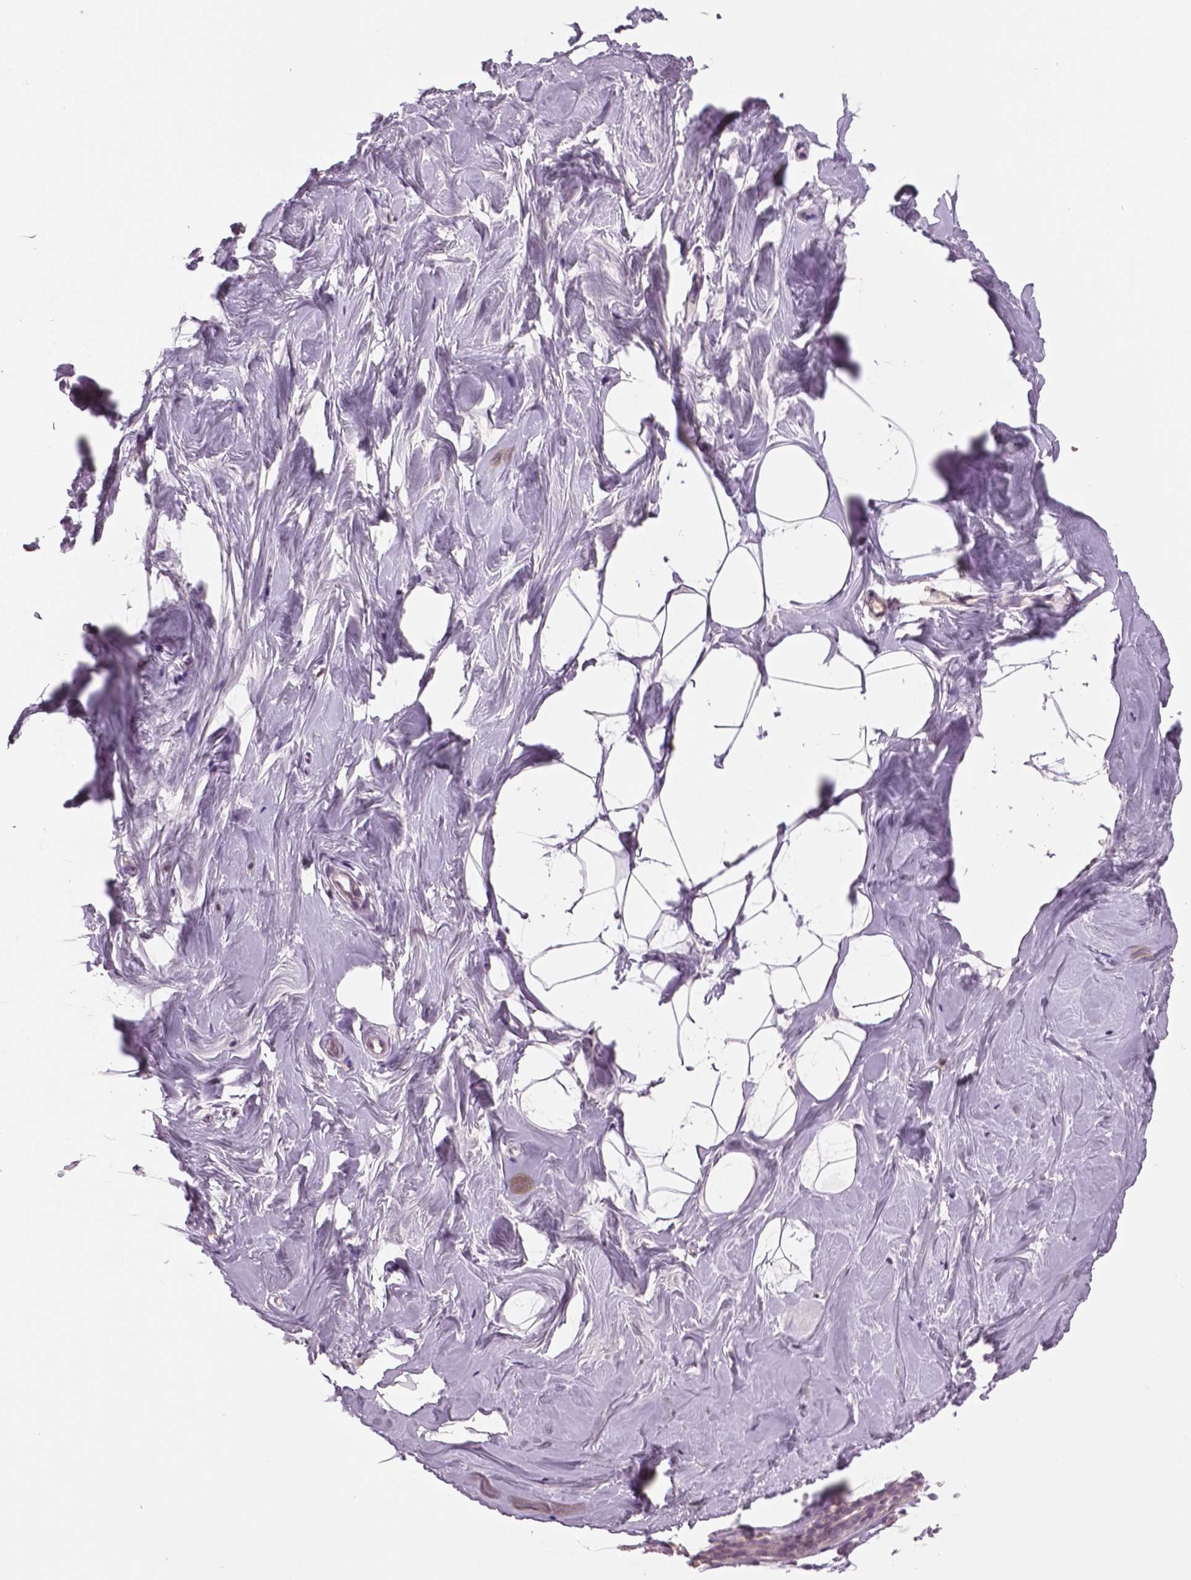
{"staining": {"intensity": "negative", "quantity": "none", "location": "none"}, "tissue": "breast", "cell_type": "Adipocytes", "image_type": "normal", "snomed": [{"axis": "morphology", "description": "Normal tissue, NOS"}, {"axis": "topography", "description": "Breast"}], "caption": "Adipocytes are negative for protein expression in normal human breast. Nuclei are stained in blue.", "gene": "MKI67", "patient": {"sex": "female", "age": 32}}